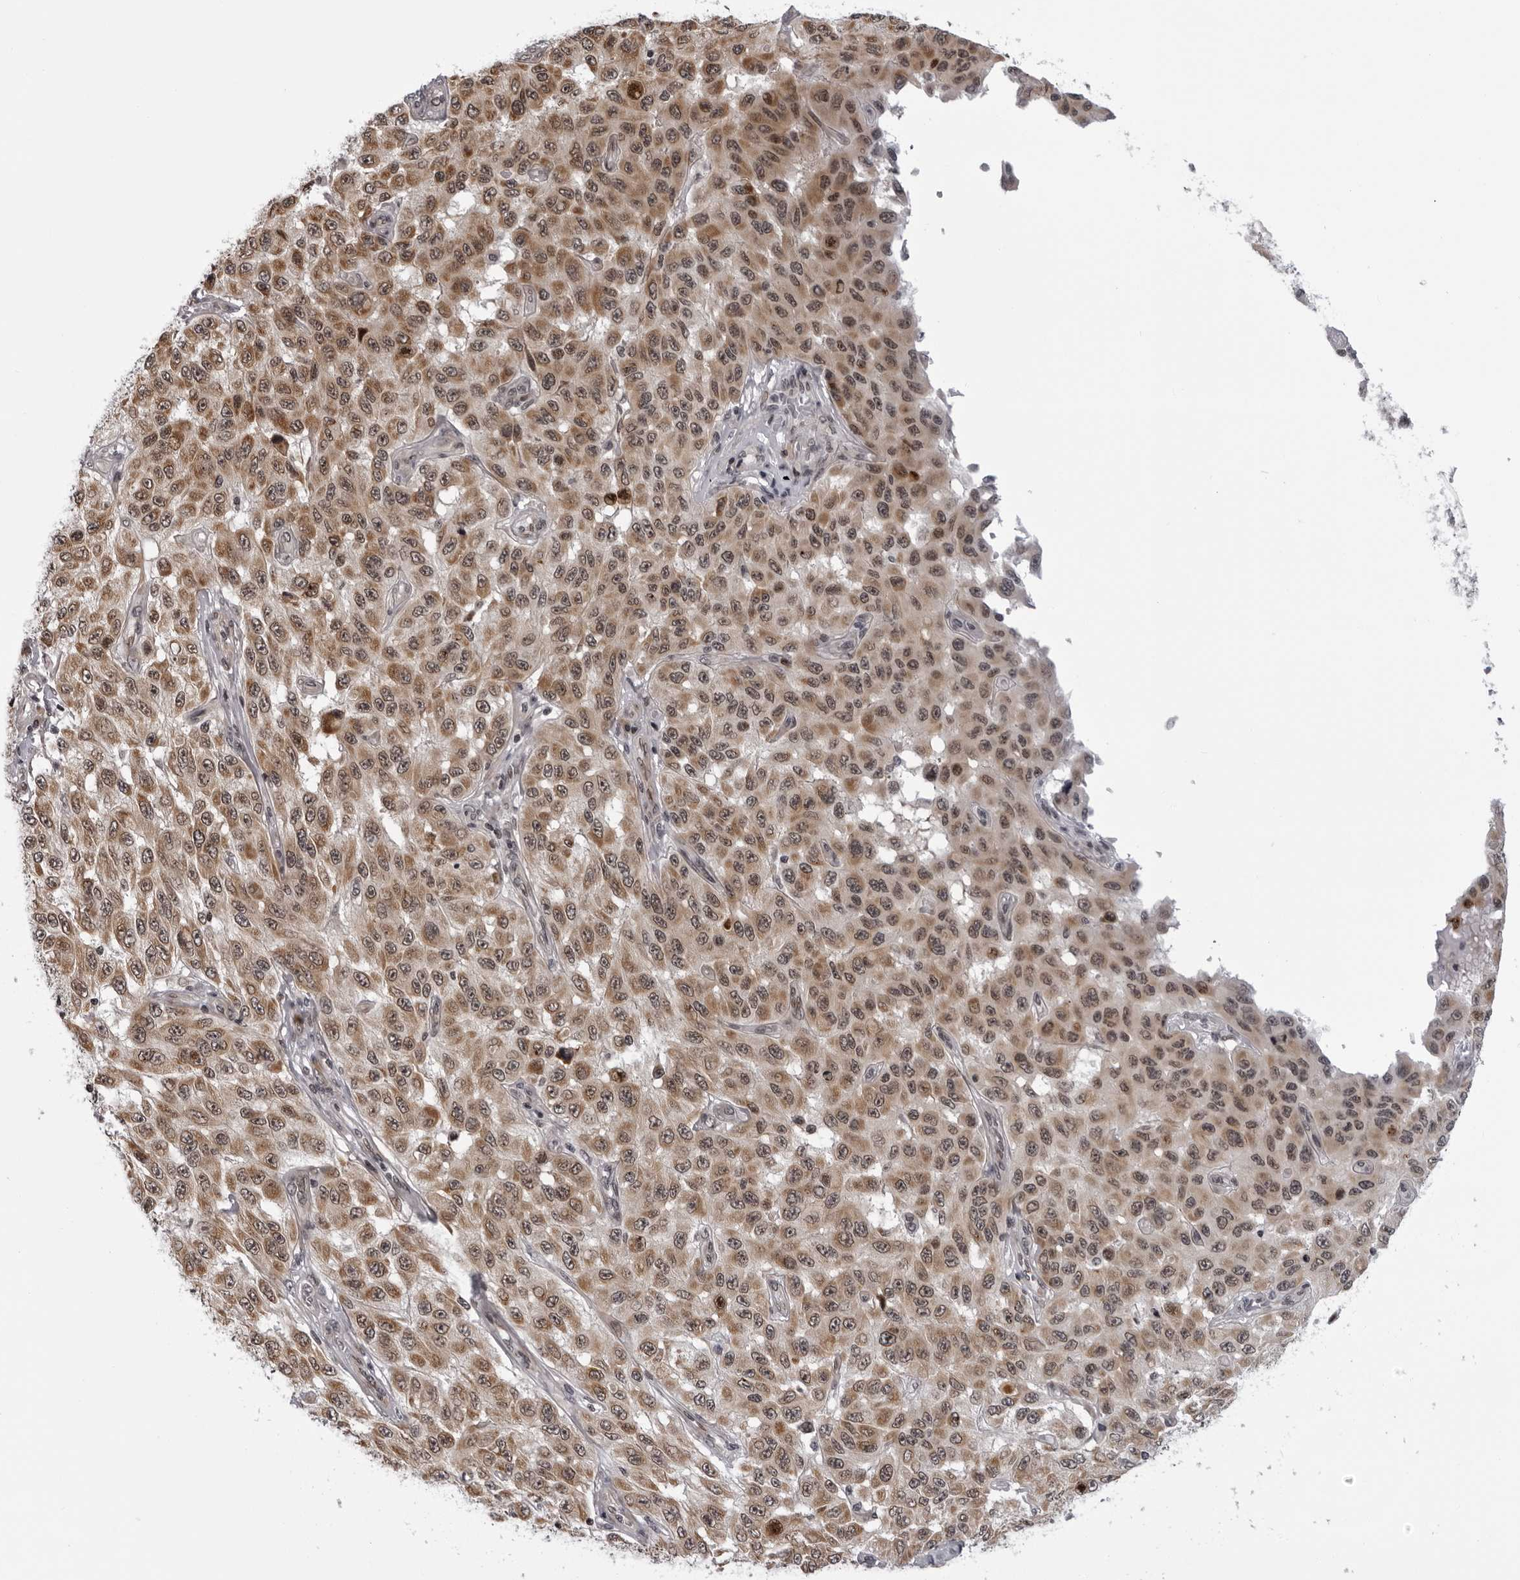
{"staining": {"intensity": "moderate", "quantity": ">75%", "location": "cytoplasmic/membranous,nuclear"}, "tissue": "melanoma", "cell_type": "Tumor cells", "image_type": "cancer", "snomed": [{"axis": "morphology", "description": "Malignant melanoma, NOS"}, {"axis": "topography", "description": "Skin"}], "caption": "Immunohistochemistry (IHC) (DAB) staining of malignant melanoma exhibits moderate cytoplasmic/membranous and nuclear protein staining in approximately >75% of tumor cells. (Brightfield microscopy of DAB IHC at high magnification).", "gene": "GCSAML", "patient": {"sex": "male", "age": 30}}